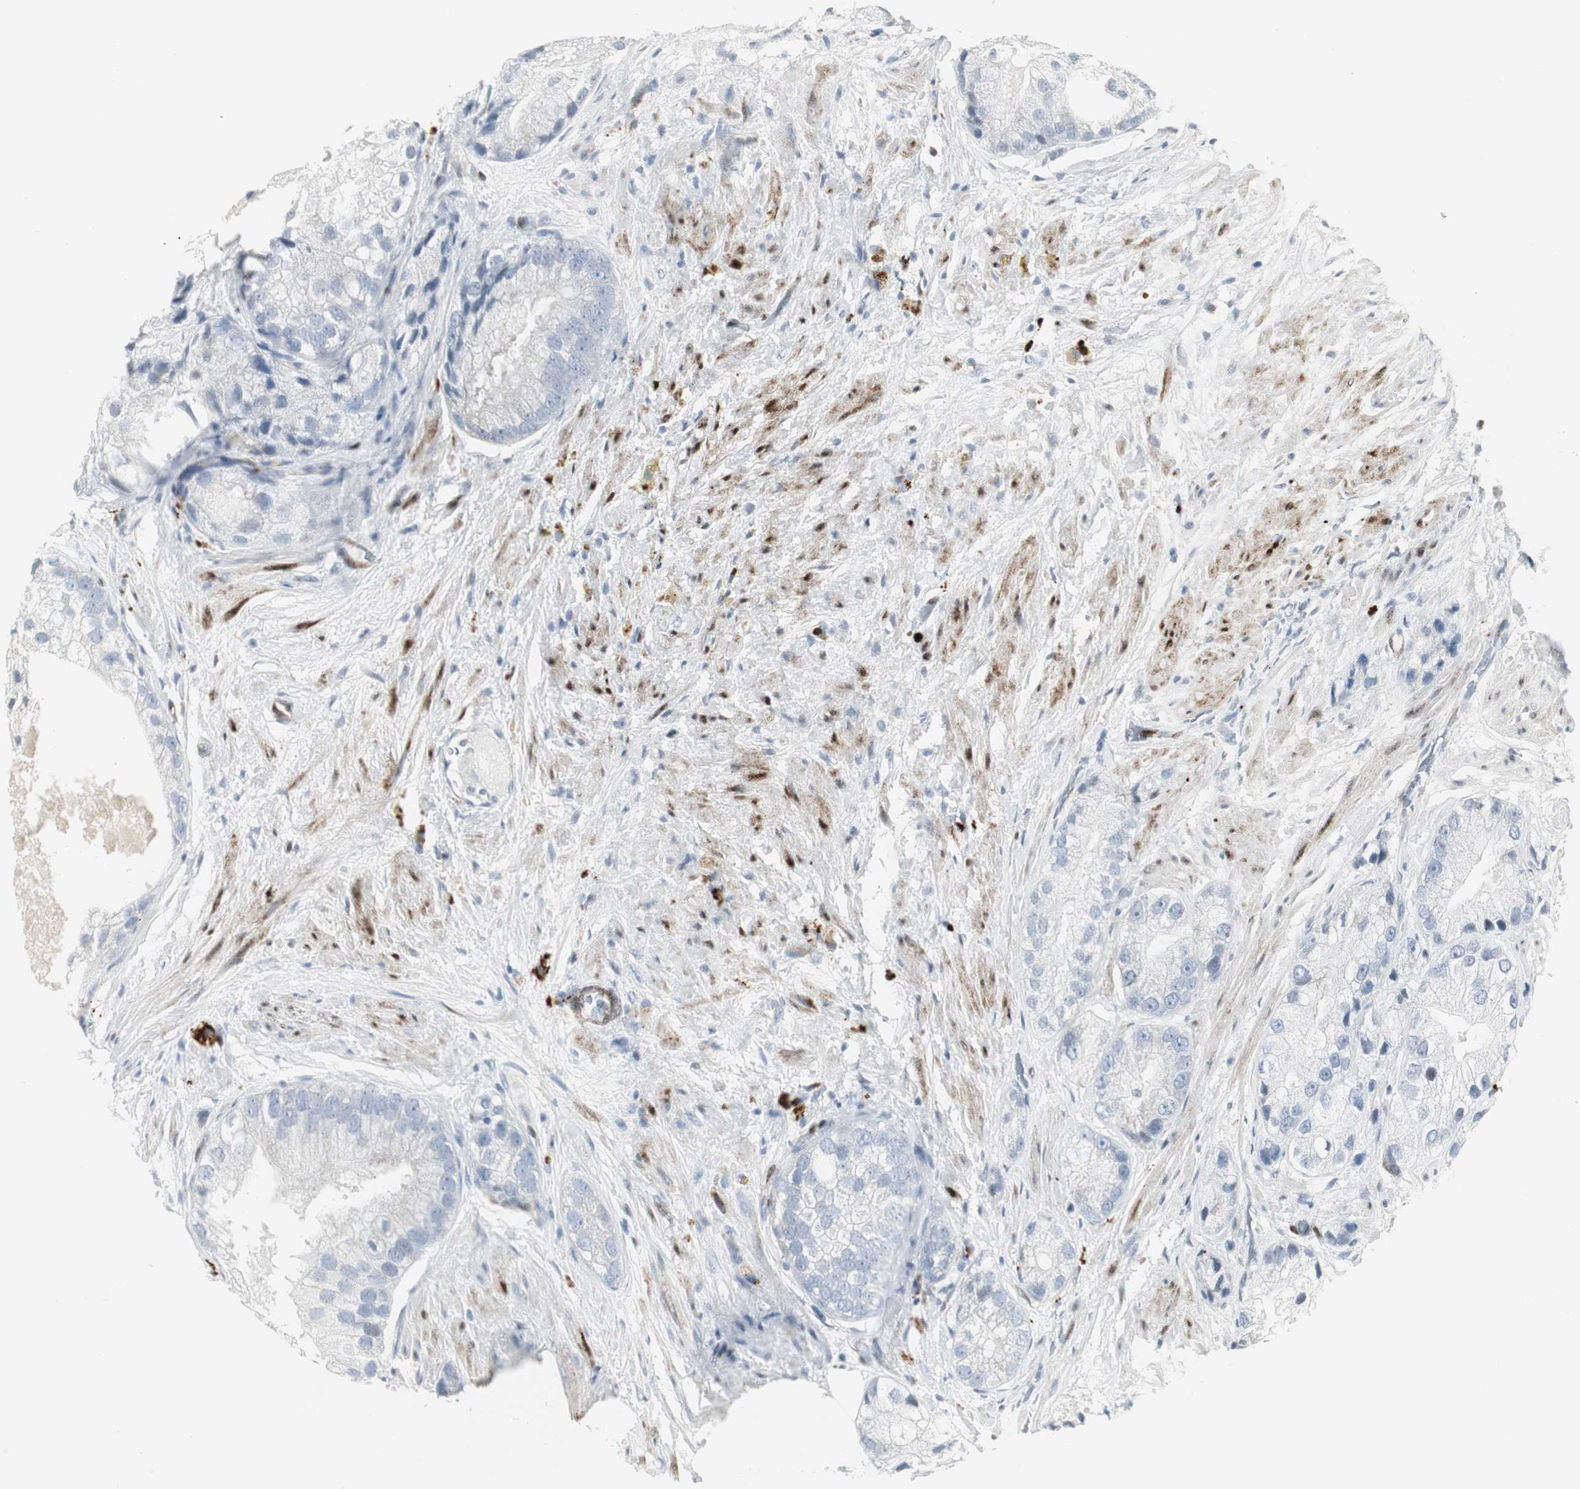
{"staining": {"intensity": "negative", "quantity": "none", "location": "none"}, "tissue": "prostate cancer", "cell_type": "Tumor cells", "image_type": "cancer", "snomed": [{"axis": "morphology", "description": "Adenocarcinoma, Low grade"}, {"axis": "topography", "description": "Prostate"}], "caption": "This micrograph is of prostate cancer (low-grade adenocarcinoma) stained with IHC to label a protein in brown with the nuclei are counter-stained blue. There is no expression in tumor cells.", "gene": "PPP1R14A", "patient": {"sex": "male", "age": 69}}